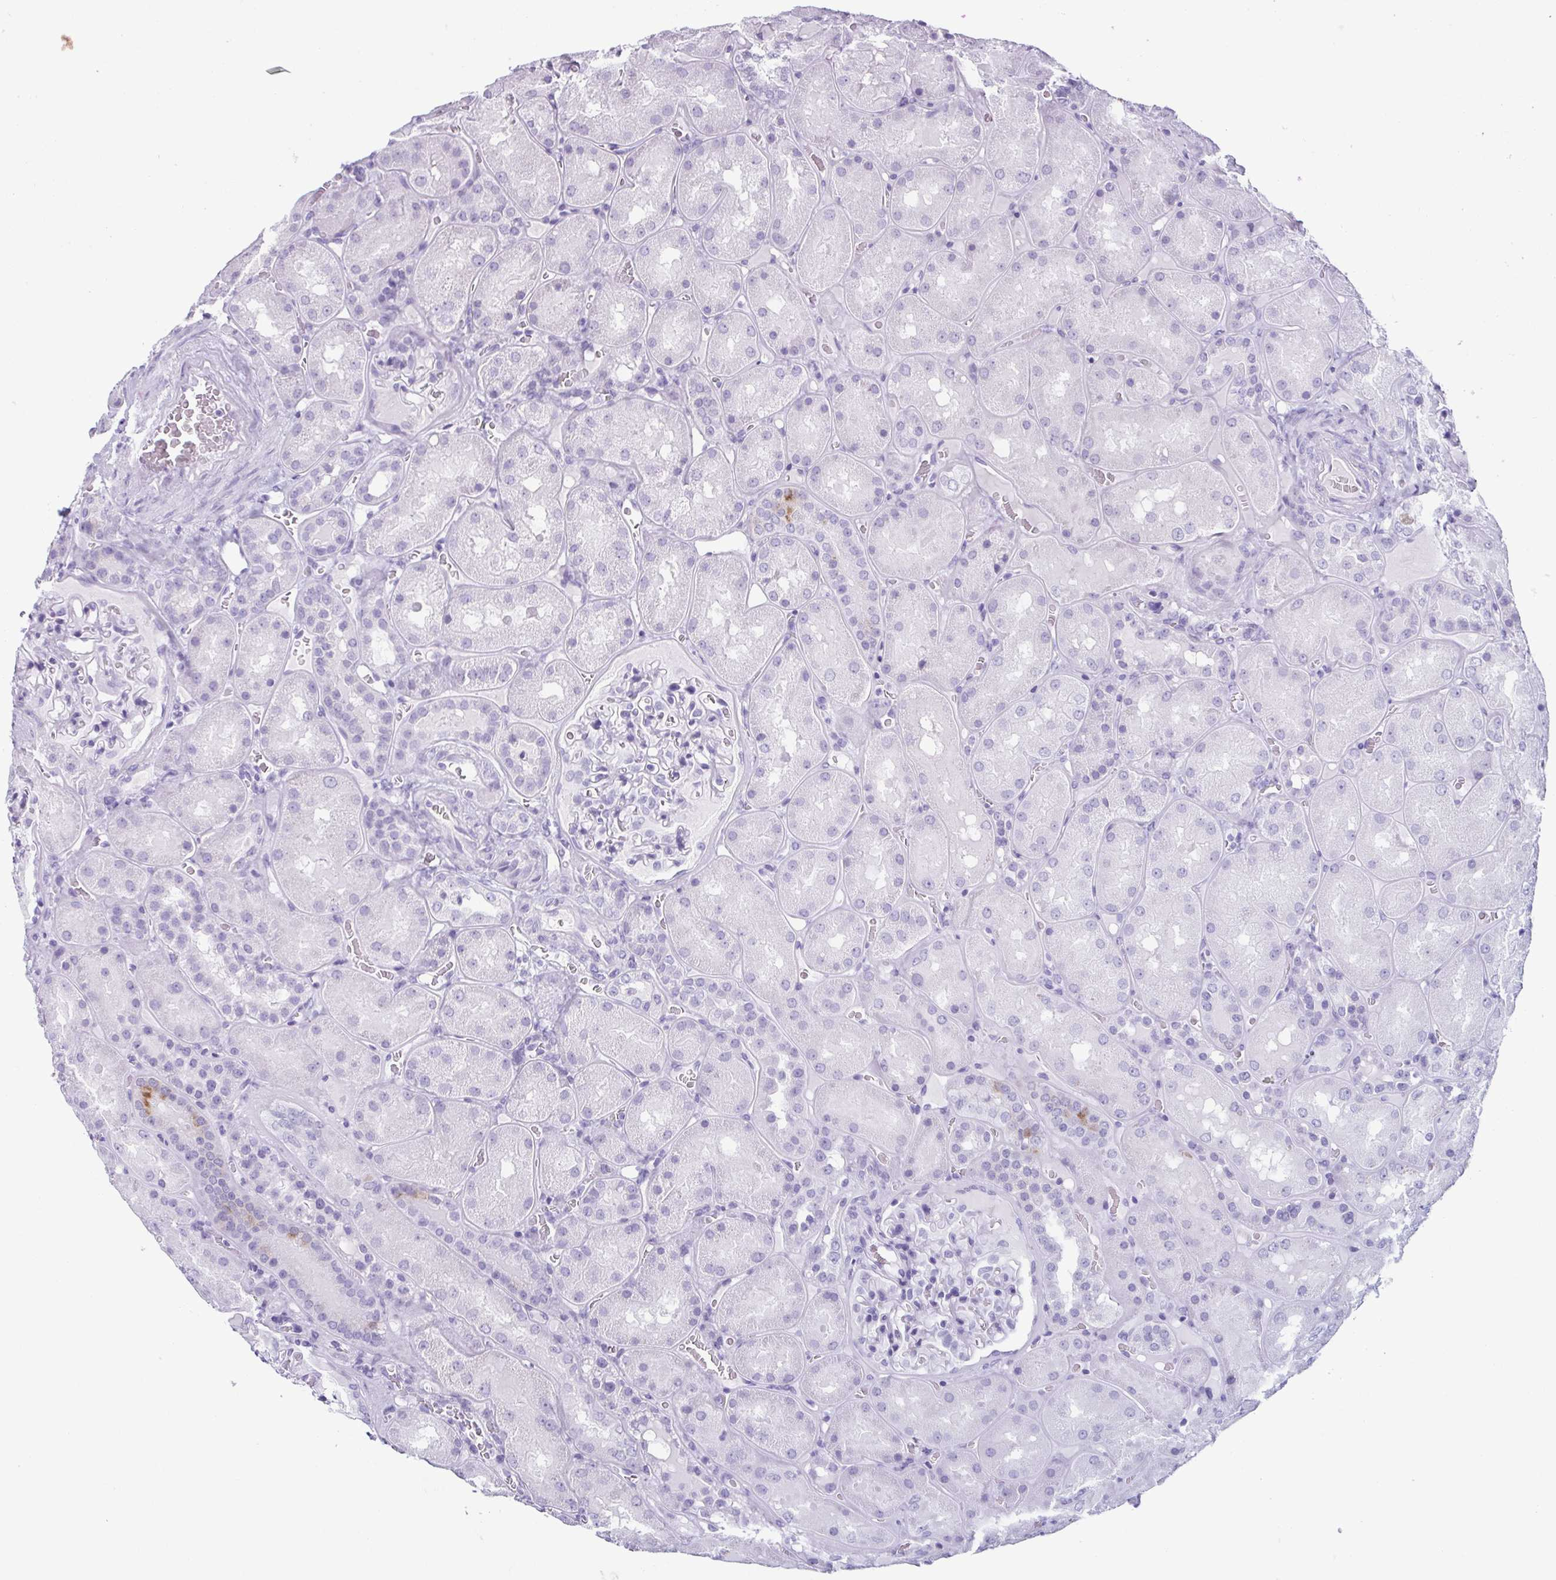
{"staining": {"intensity": "negative", "quantity": "none", "location": "none"}, "tissue": "kidney", "cell_type": "Cells in glomeruli", "image_type": "normal", "snomed": [{"axis": "morphology", "description": "Normal tissue, NOS"}, {"axis": "topography", "description": "Kidney"}], "caption": "Photomicrograph shows no protein positivity in cells in glomeruli of benign kidney. Nuclei are stained in blue.", "gene": "ENKUR", "patient": {"sex": "male", "age": 73}}